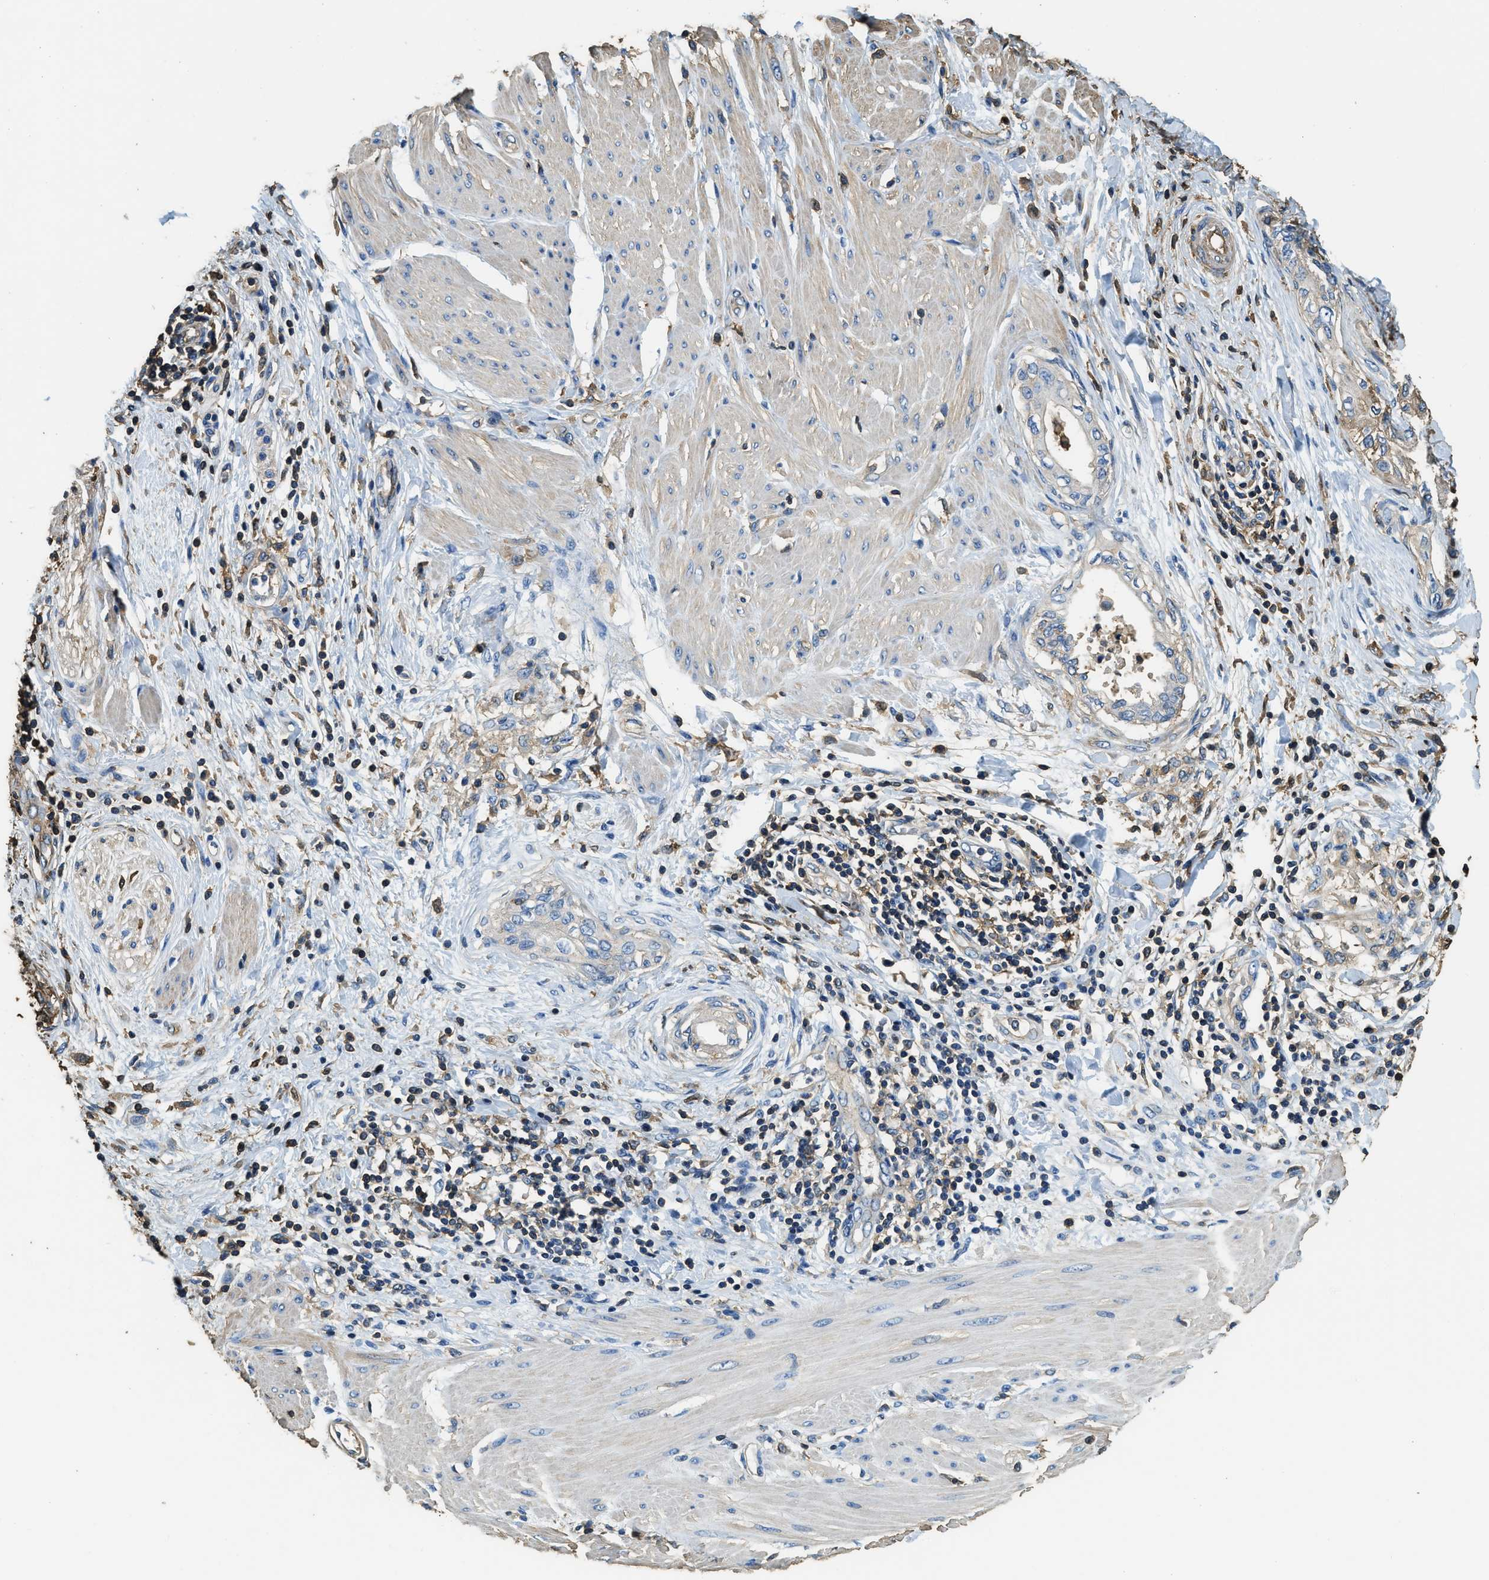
{"staining": {"intensity": "weak", "quantity": "<25%", "location": "cytoplasmic/membranous"}, "tissue": "pancreatic cancer", "cell_type": "Tumor cells", "image_type": "cancer", "snomed": [{"axis": "morphology", "description": "Normal tissue, NOS"}, {"axis": "morphology", "description": "Adenocarcinoma, NOS"}, {"axis": "topography", "description": "Pancreas"}, {"axis": "topography", "description": "Duodenum"}], "caption": "Tumor cells are negative for brown protein staining in pancreatic cancer (adenocarcinoma).", "gene": "ACCS", "patient": {"sex": "female", "age": 60}}